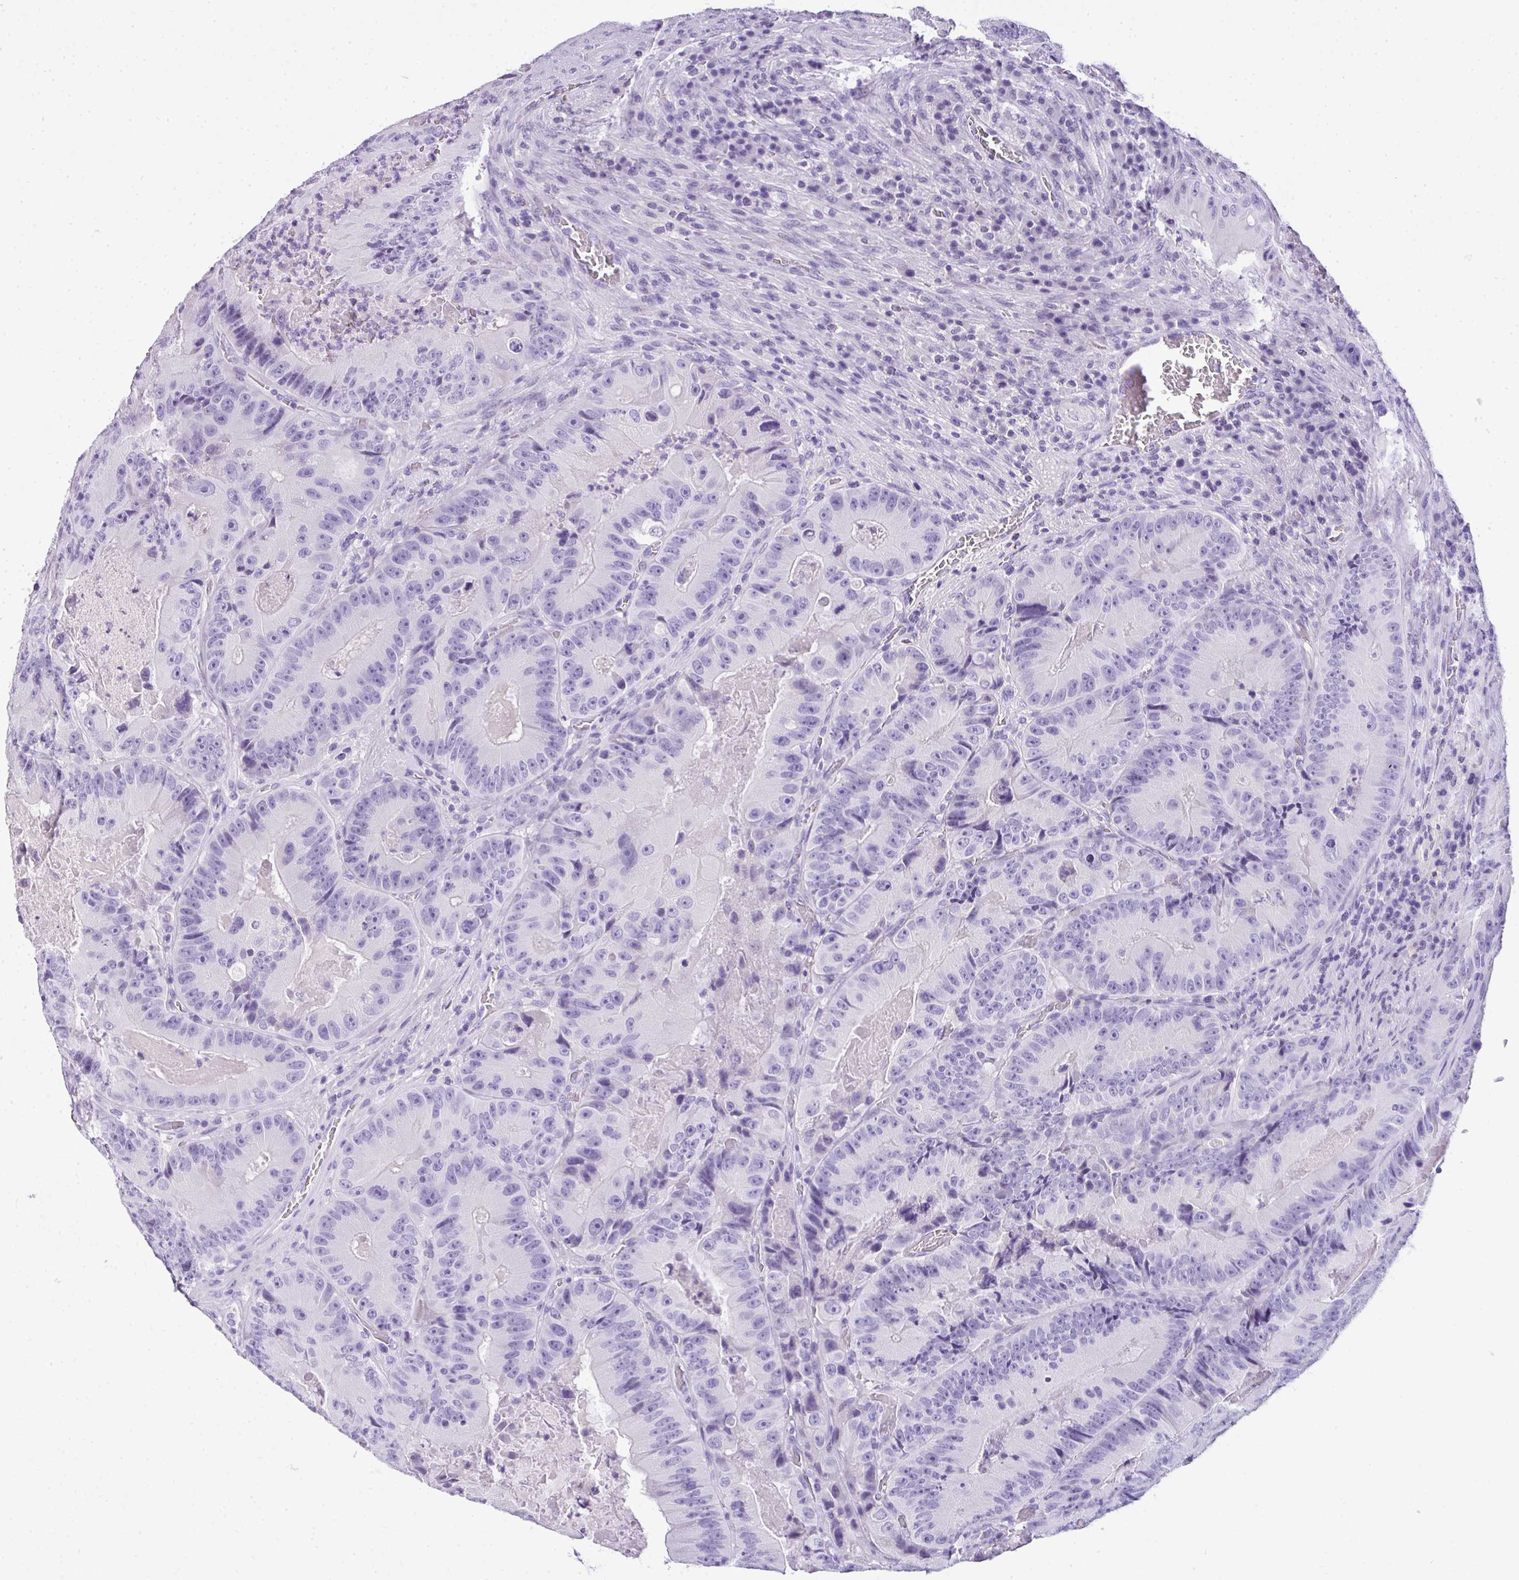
{"staining": {"intensity": "negative", "quantity": "none", "location": "none"}, "tissue": "colorectal cancer", "cell_type": "Tumor cells", "image_type": "cancer", "snomed": [{"axis": "morphology", "description": "Adenocarcinoma, NOS"}, {"axis": "topography", "description": "Colon"}], "caption": "The immunohistochemistry (IHC) histopathology image has no significant expression in tumor cells of adenocarcinoma (colorectal) tissue. (DAB (3,3'-diaminobenzidine) immunohistochemistry with hematoxylin counter stain).", "gene": "MUC21", "patient": {"sex": "female", "age": 86}}